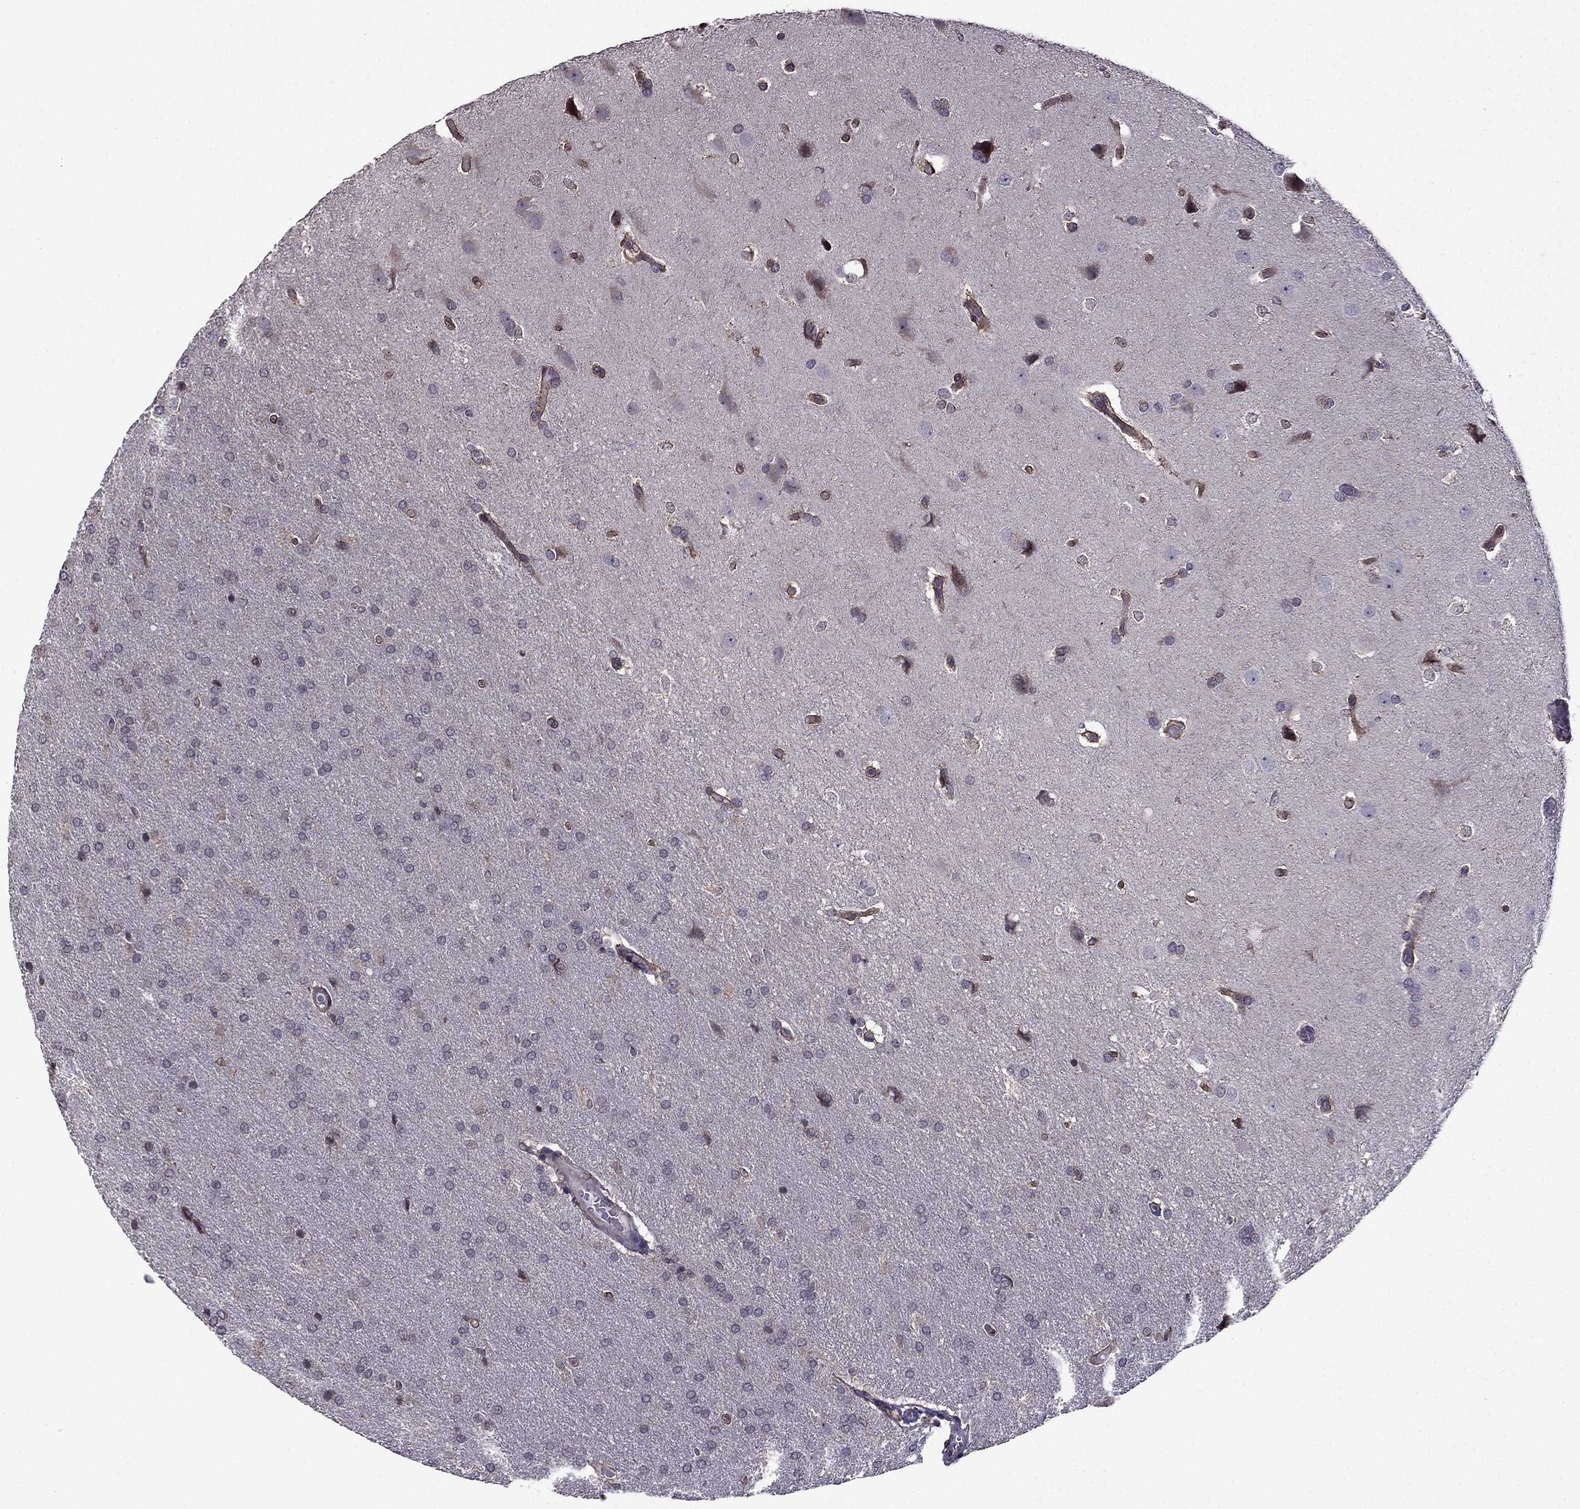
{"staining": {"intensity": "negative", "quantity": "none", "location": "none"}, "tissue": "glioma", "cell_type": "Tumor cells", "image_type": "cancer", "snomed": [{"axis": "morphology", "description": "Glioma, malignant, Low grade"}, {"axis": "topography", "description": "Brain"}], "caption": "A photomicrograph of human malignant low-grade glioma is negative for staining in tumor cells.", "gene": "IKBIP", "patient": {"sex": "female", "age": 32}}